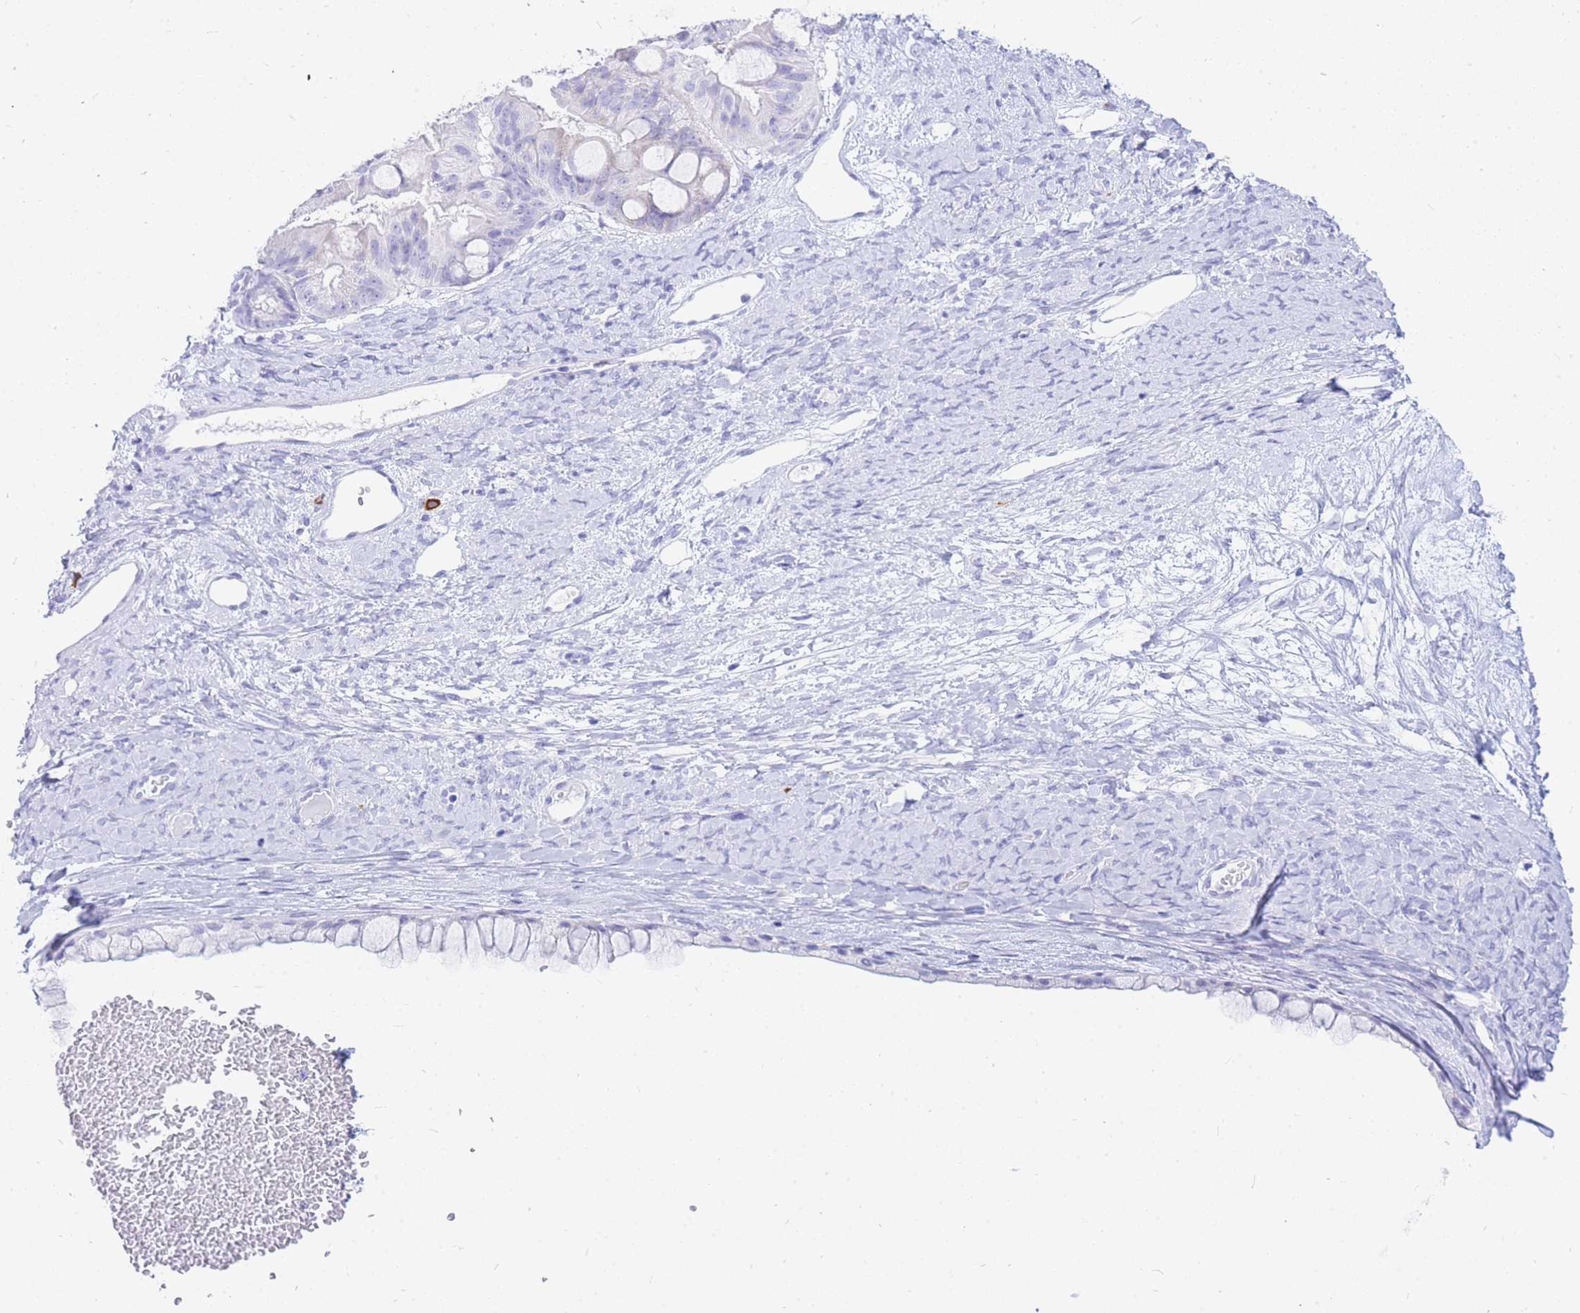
{"staining": {"intensity": "negative", "quantity": "none", "location": "none"}, "tissue": "ovarian cancer", "cell_type": "Tumor cells", "image_type": "cancer", "snomed": [{"axis": "morphology", "description": "Cystadenocarcinoma, mucinous, NOS"}, {"axis": "topography", "description": "Ovary"}], "caption": "This is an IHC micrograph of mucinous cystadenocarcinoma (ovarian). There is no staining in tumor cells.", "gene": "HERC1", "patient": {"sex": "female", "age": 61}}